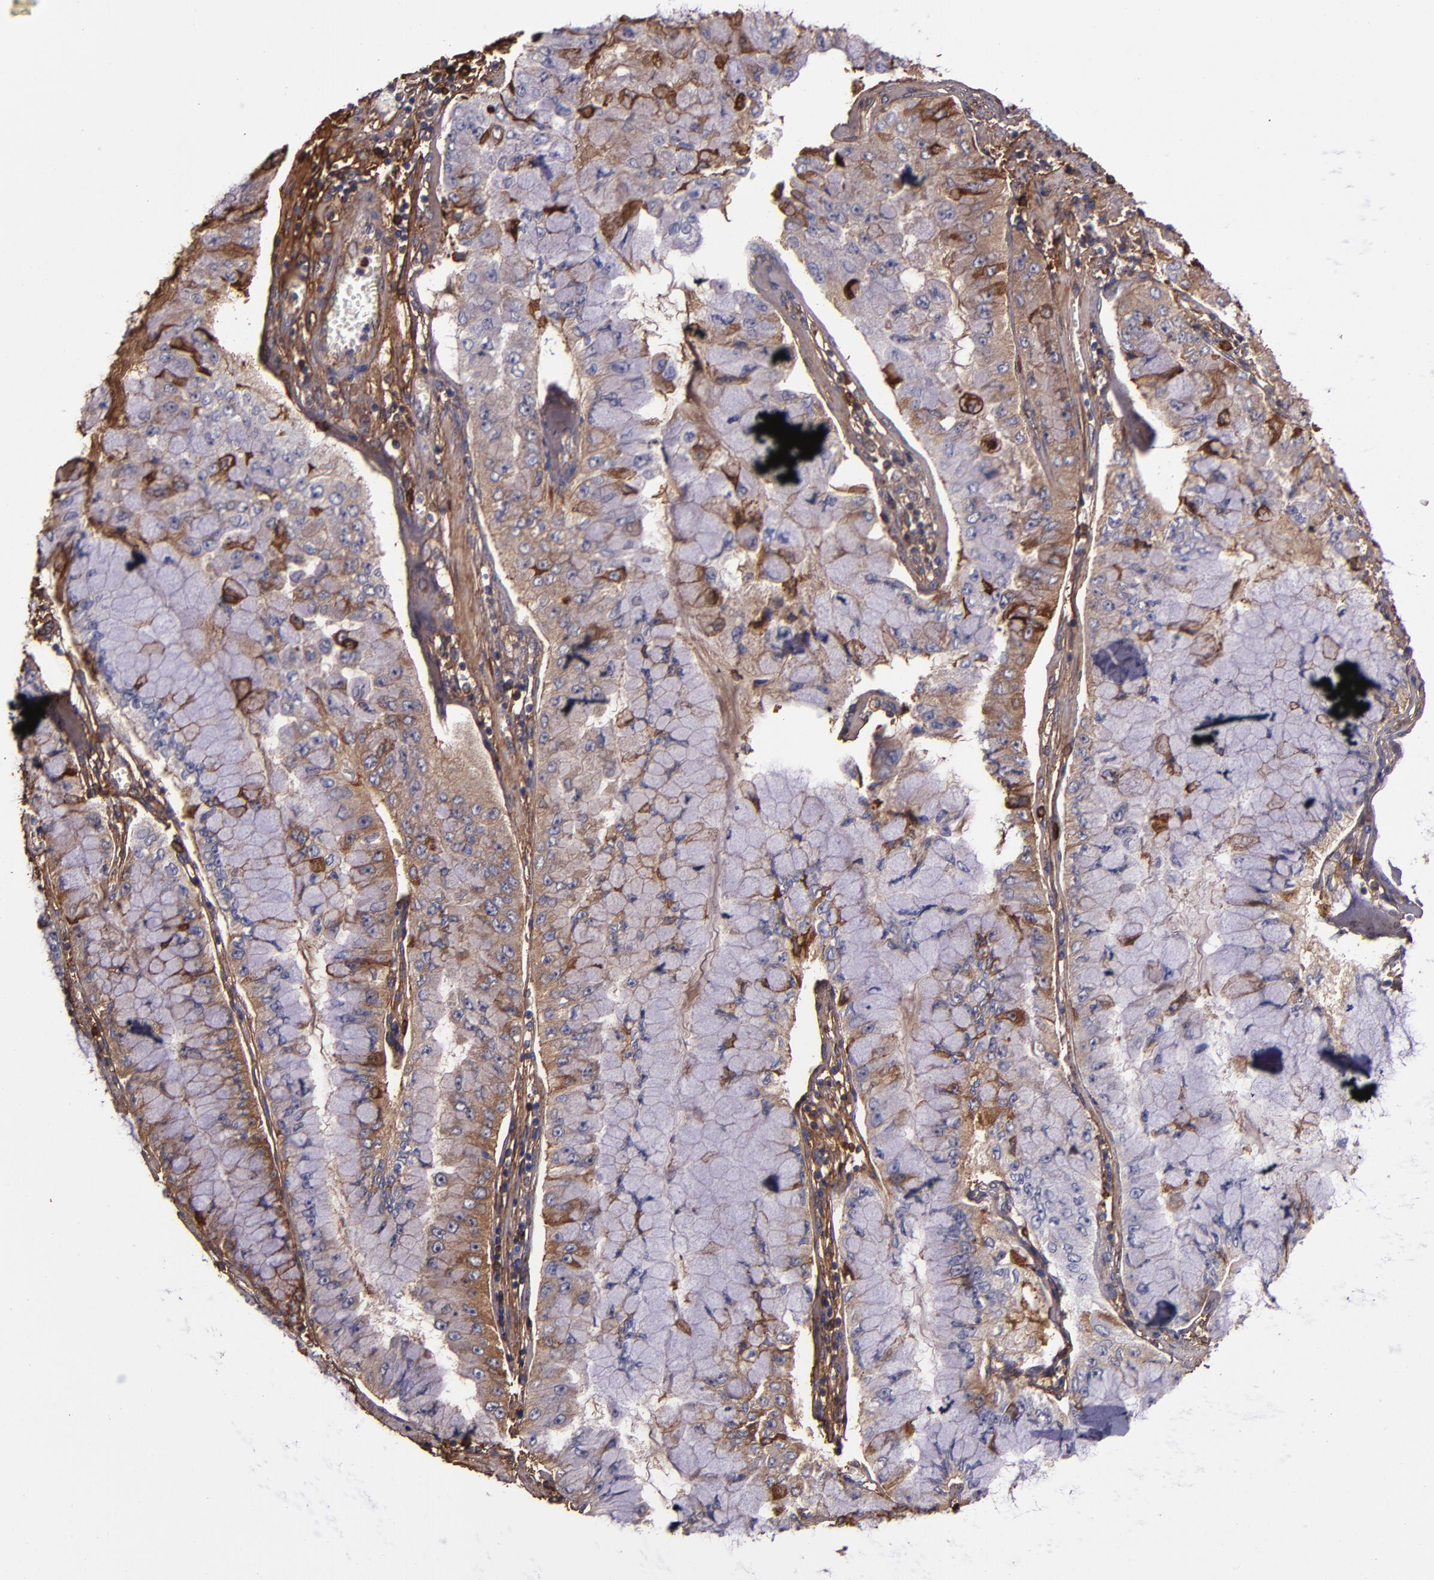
{"staining": {"intensity": "moderate", "quantity": "<25%", "location": "cytoplasmic/membranous"}, "tissue": "liver cancer", "cell_type": "Tumor cells", "image_type": "cancer", "snomed": [{"axis": "morphology", "description": "Cholangiocarcinoma"}, {"axis": "topography", "description": "Liver"}], "caption": "About <25% of tumor cells in liver cholangiocarcinoma display moderate cytoplasmic/membranous protein positivity as visualized by brown immunohistochemical staining.", "gene": "A2M", "patient": {"sex": "female", "age": 79}}